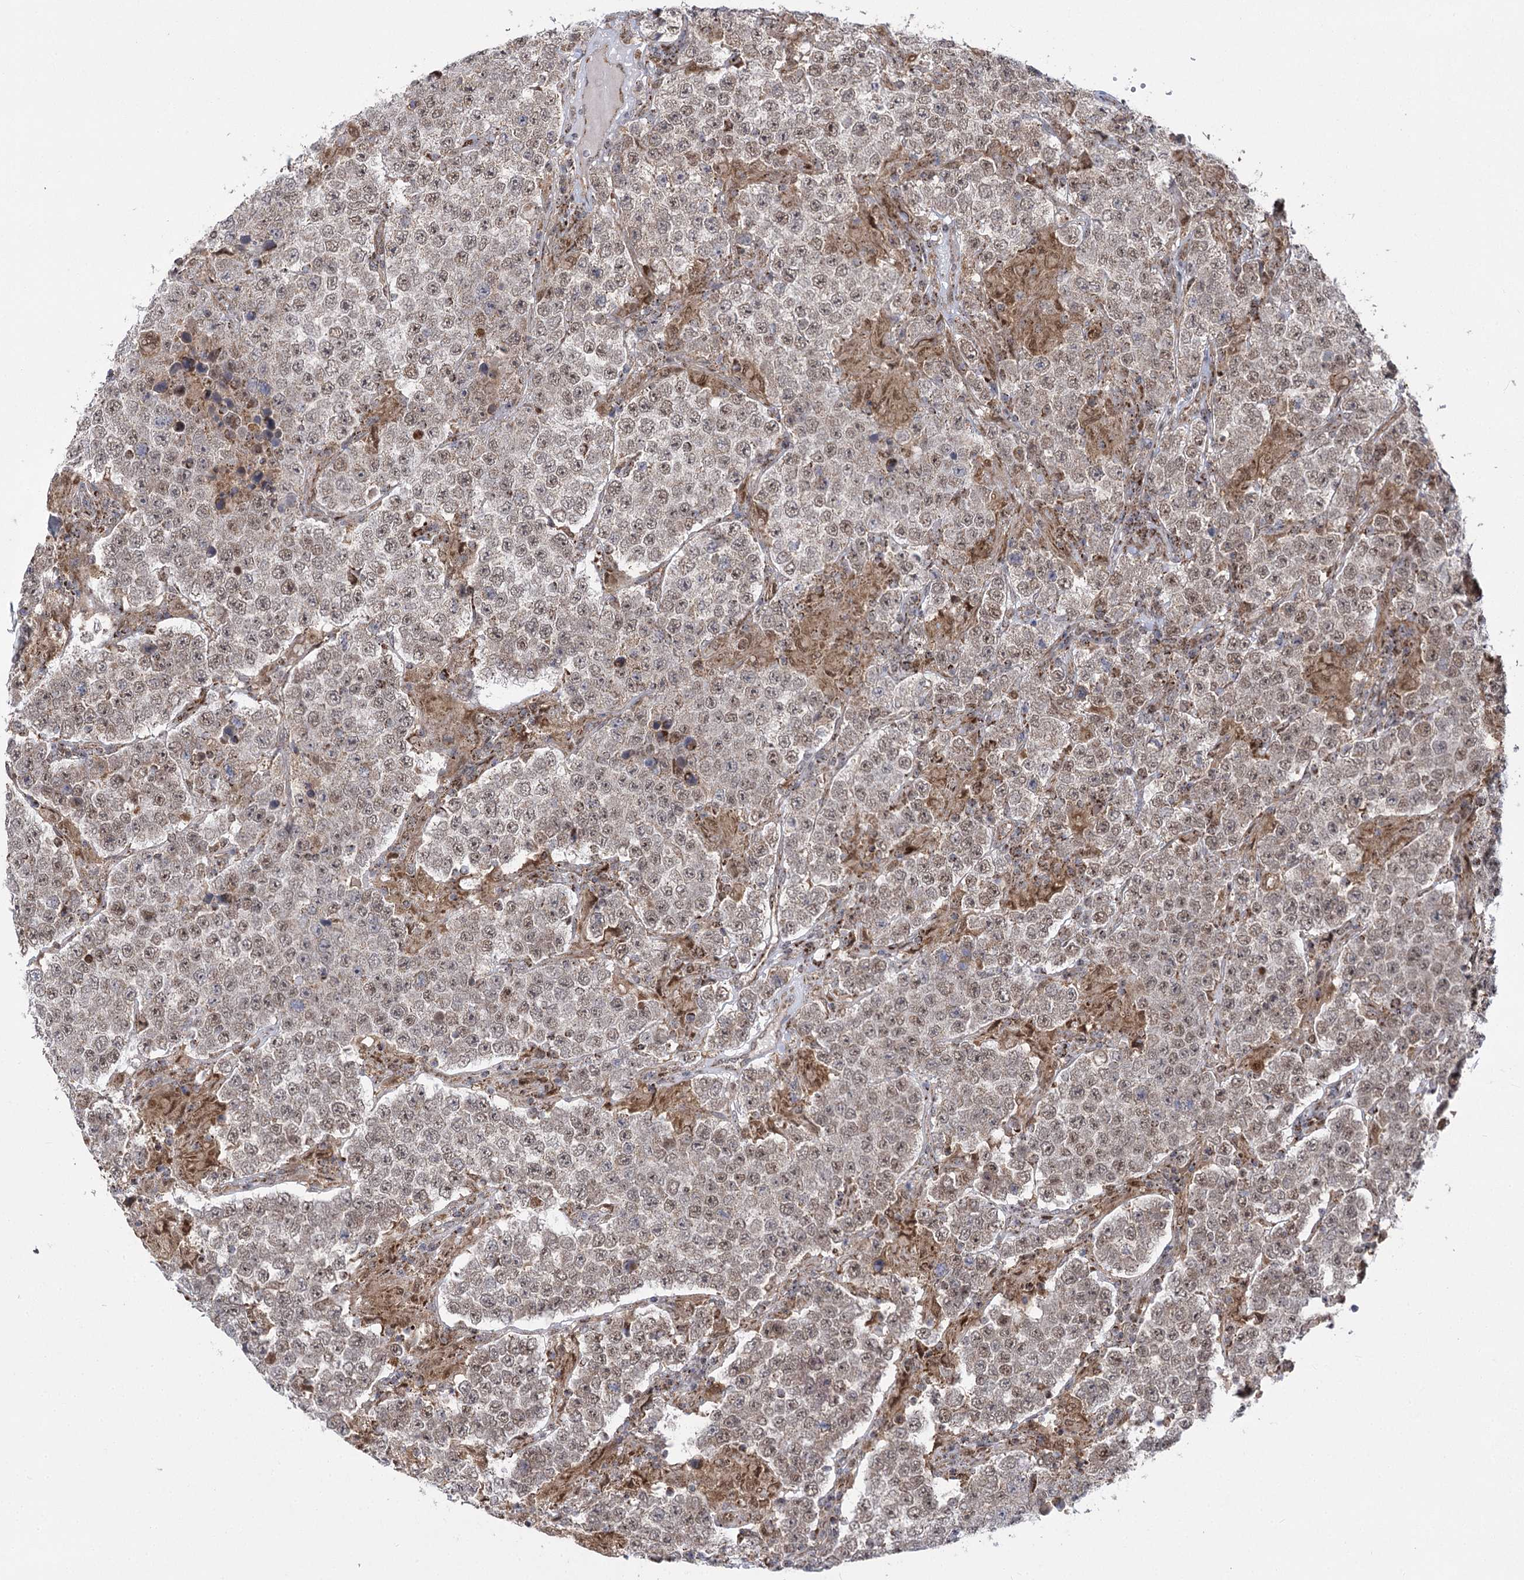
{"staining": {"intensity": "moderate", "quantity": ">75%", "location": "nuclear"}, "tissue": "testis cancer", "cell_type": "Tumor cells", "image_type": "cancer", "snomed": [{"axis": "morphology", "description": "Normal tissue, NOS"}, {"axis": "morphology", "description": "Urothelial carcinoma, High grade"}, {"axis": "morphology", "description": "Seminoma, NOS"}, {"axis": "morphology", "description": "Carcinoma, Embryonal, NOS"}, {"axis": "topography", "description": "Urinary bladder"}, {"axis": "topography", "description": "Testis"}], "caption": "Immunohistochemical staining of human testis cancer exhibits moderate nuclear protein expression in approximately >75% of tumor cells.", "gene": "SLC4A1AP", "patient": {"sex": "male", "age": 41}}